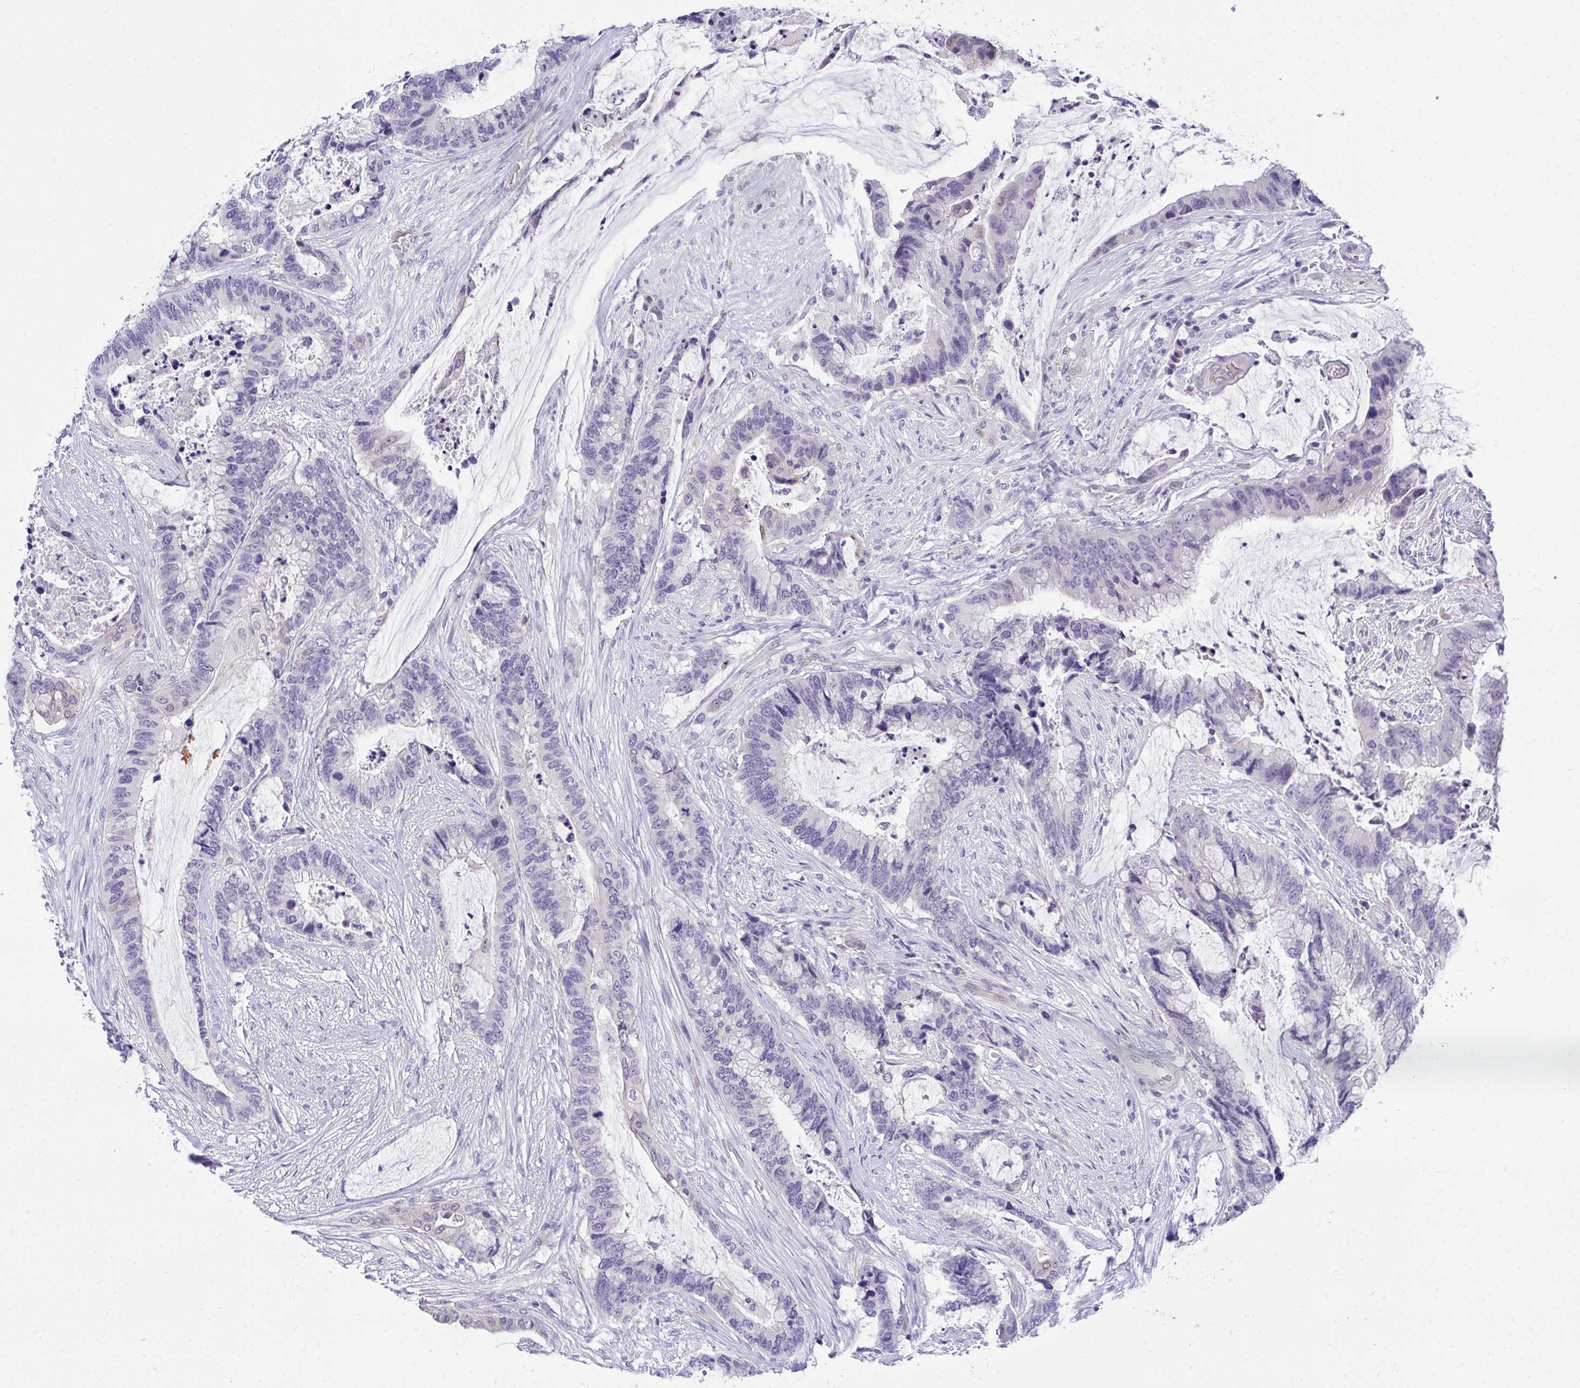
{"staining": {"intensity": "negative", "quantity": "none", "location": "none"}, "tissue": "colorectal cancer", "cell_type": "Tumor cells", "image_type": "cancer", "snomed": [{"axis": "morphology", "description": "Adenocarcinoma, NOS"}, {"axis": "topography", "description": "Rectum"}], "caption": "This image is of colorectal cancer stained with IHC to label a protein in brown with the nuclei are counter-stained blue. There is no staining in tumor cells.", "gene": "PGM2L1", "patient": {"sex": "female", "age": 59}}